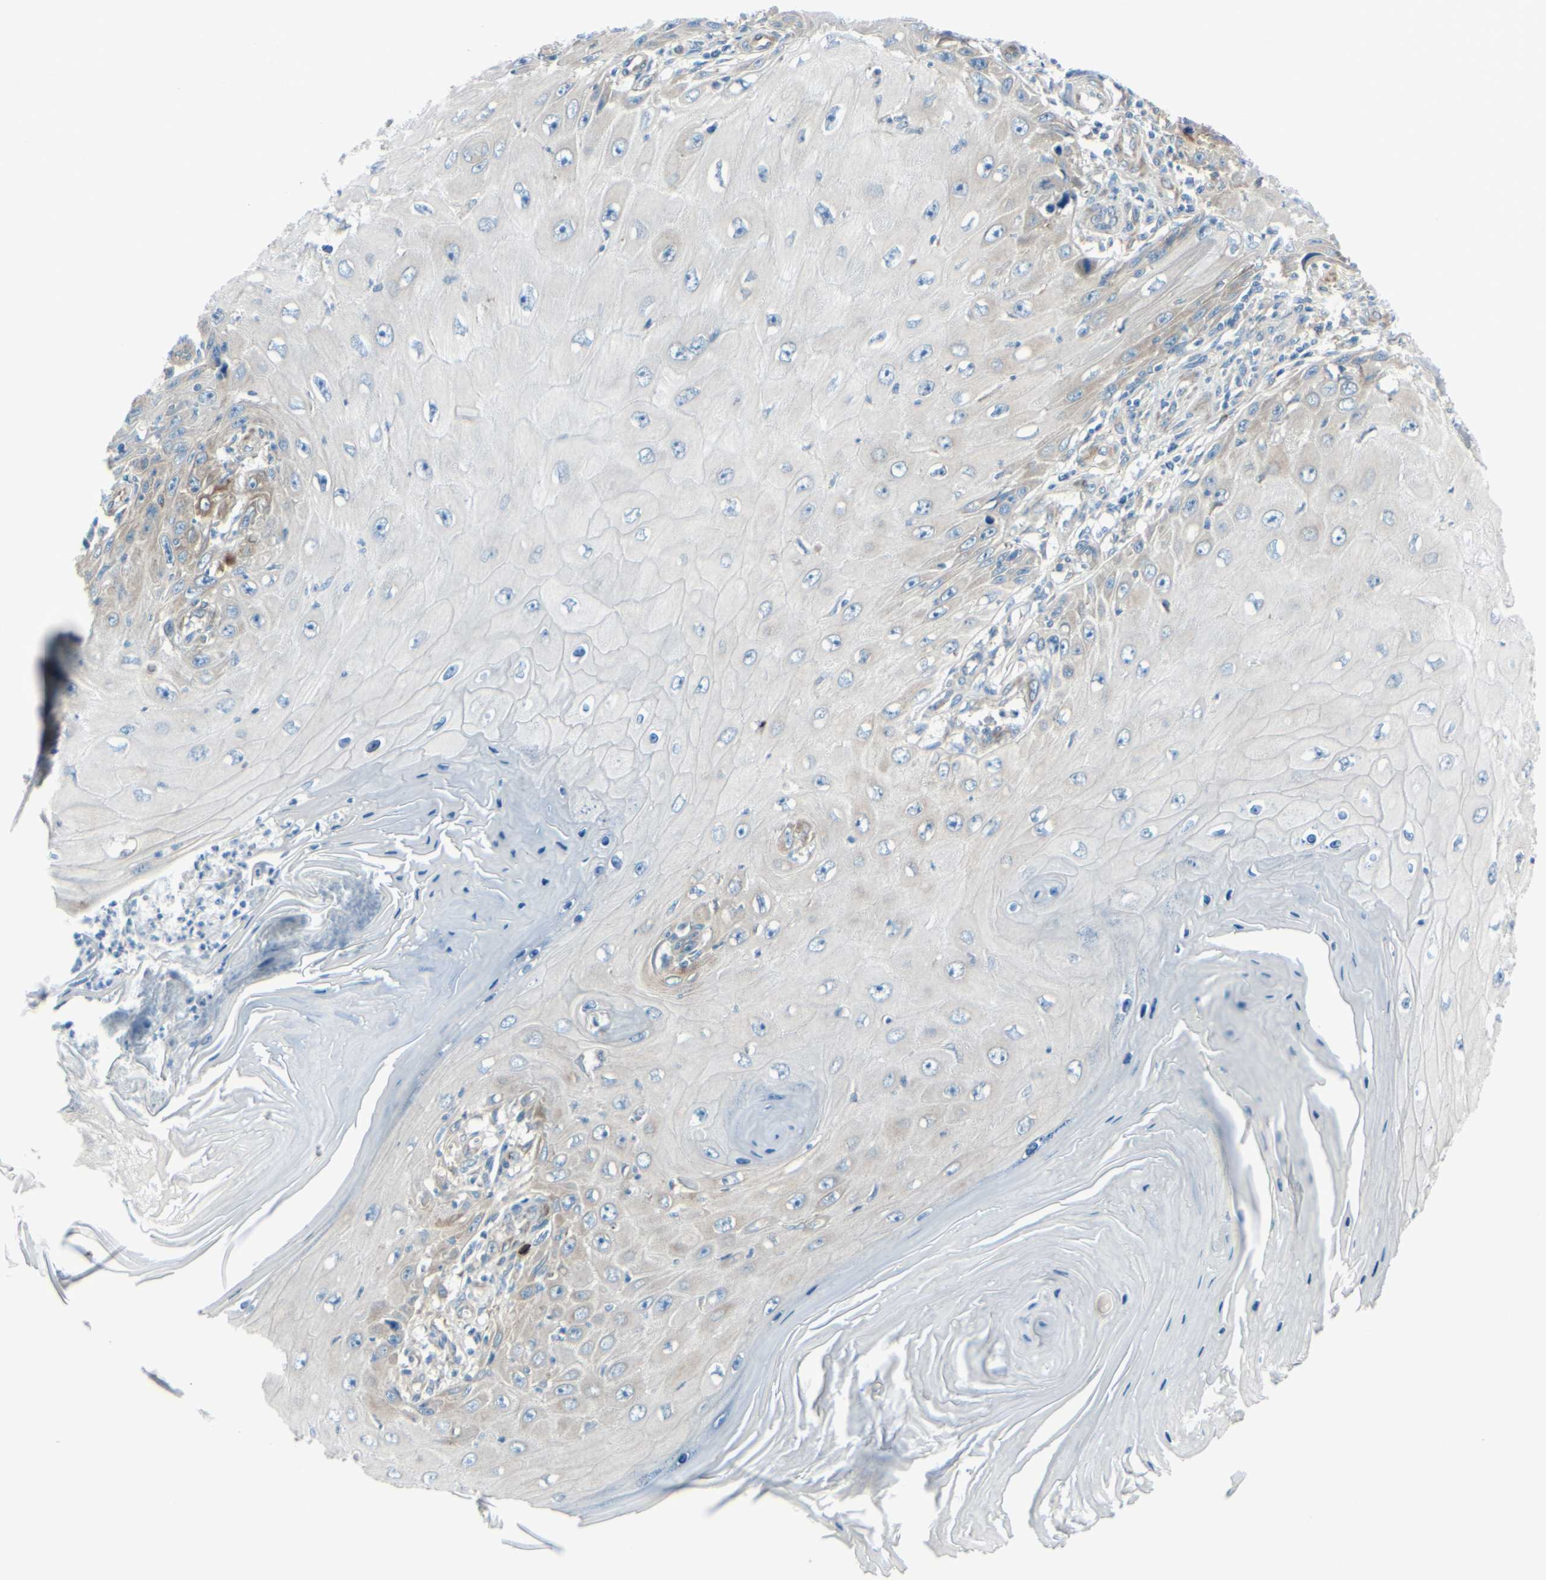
{"staining": {"intensity": "weak", "quantity": "<25%", "location": "cytoplasmic/membranous"}, "tissue": "skin cancer", "cell_type": "Tumor cells", "image_type": "cancer", "snomed": [{"axis": "morphology", "description": "Squamous cell carcinoma, NOS"}, {"axis": "topography", "description": "Skin"}], "caption": "Tumor cells are negative for brown protein staining in squamous cell carcinoma (skin). (DAB (3,3'-diaminobenzidine) immunohistochemistry (IHC) visualized using brightfield microscopy, high magnification).", "gene": "SELENOS", "patient": {"sex": "female", "age": 73}}